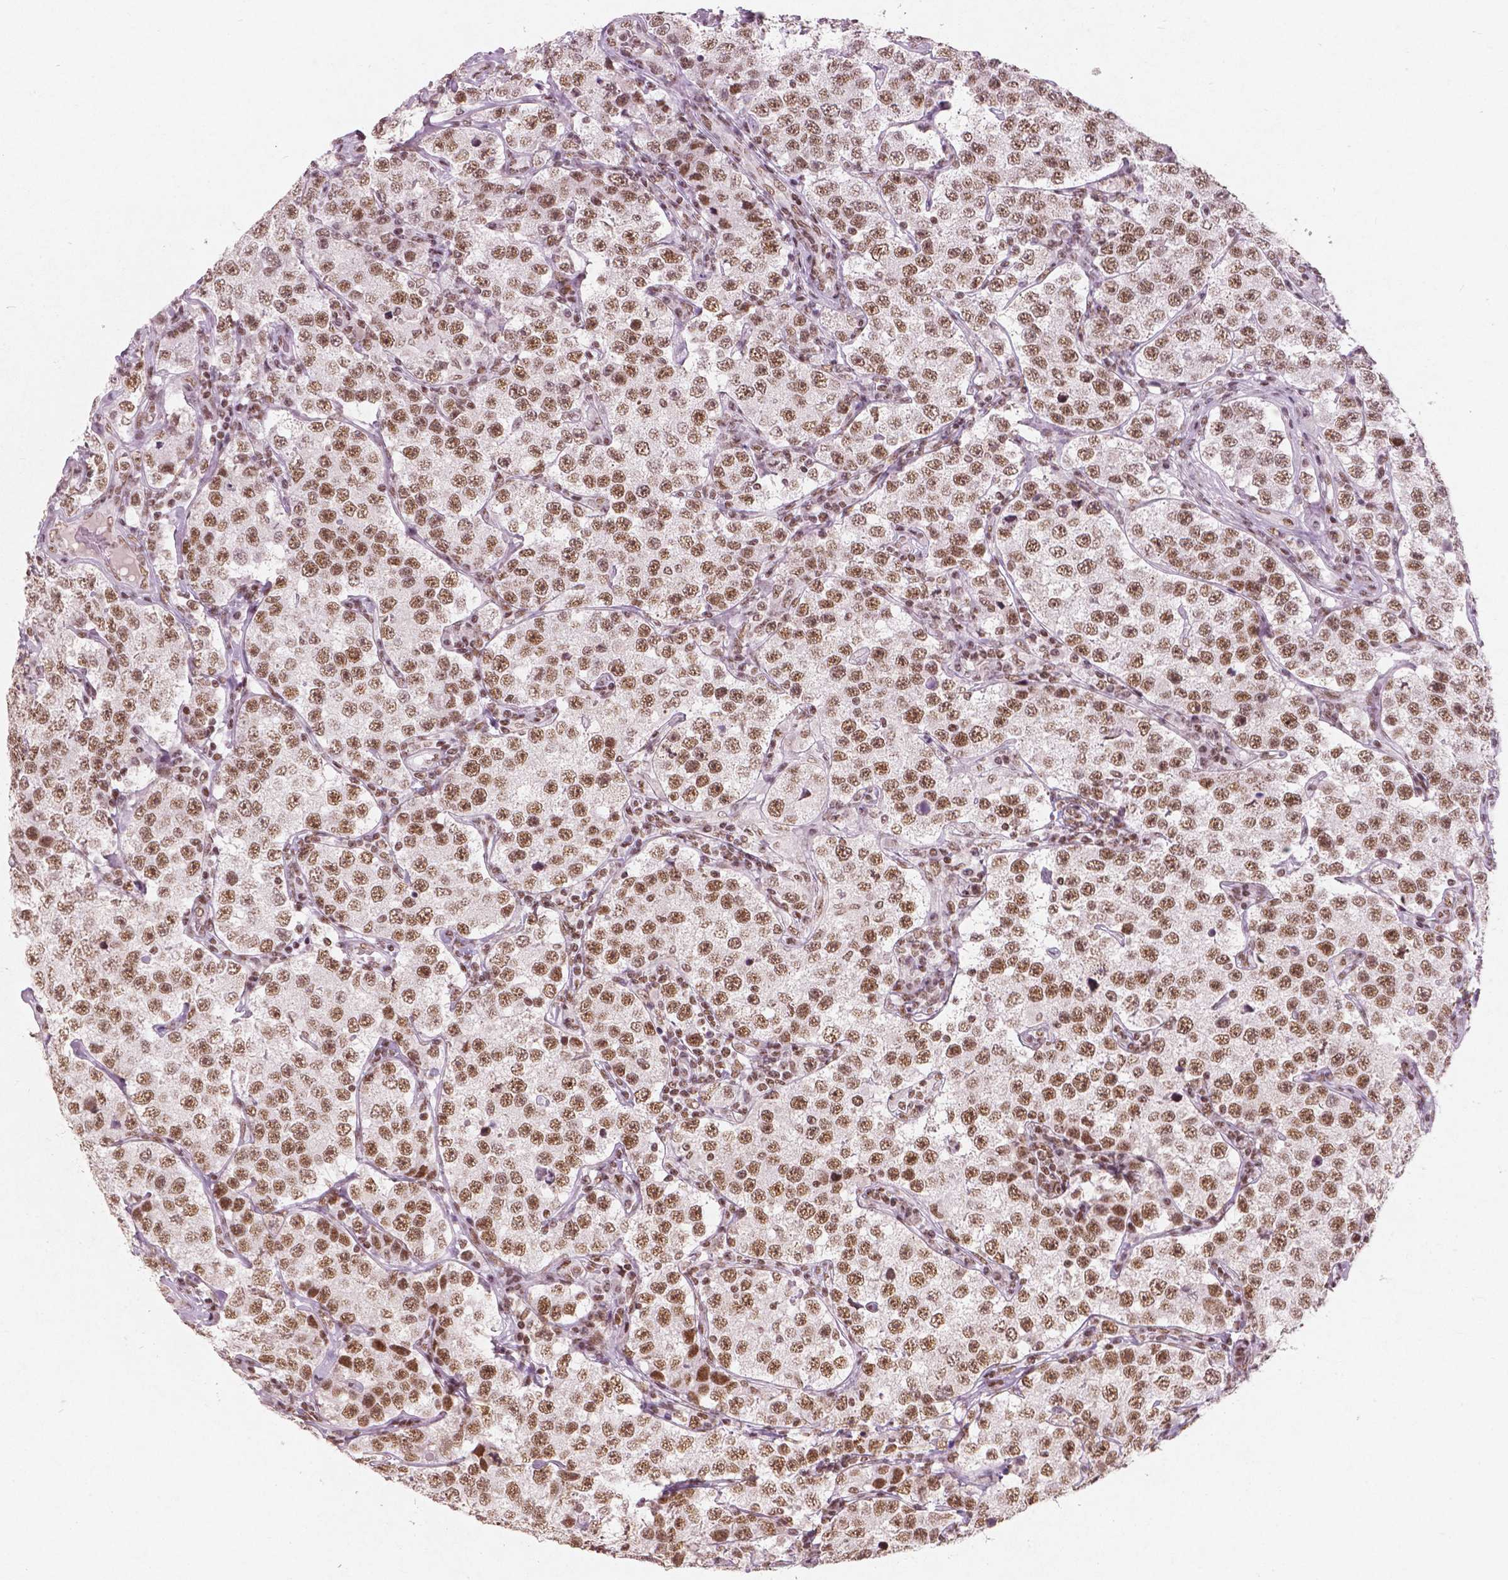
{"staining": {"intensity": "moderate", "quantity": ">75%", "location": "nuclear"}, "tissue": "testis cancer", "cell_type": "Tumor cells", "image_type": "cancer", "snomed": [{"axis": "morphology", "description": "Seminoma, NOS"}, {"axis": "topography", "description": "Testis"}], "caption": "A photomicrograph of testis cancer (seminoma) stained for a protein displays moderate nuclear brown staining in tumor cells.", "gene": "BRD4", "patient": {"sex": "male", "age": 34}}